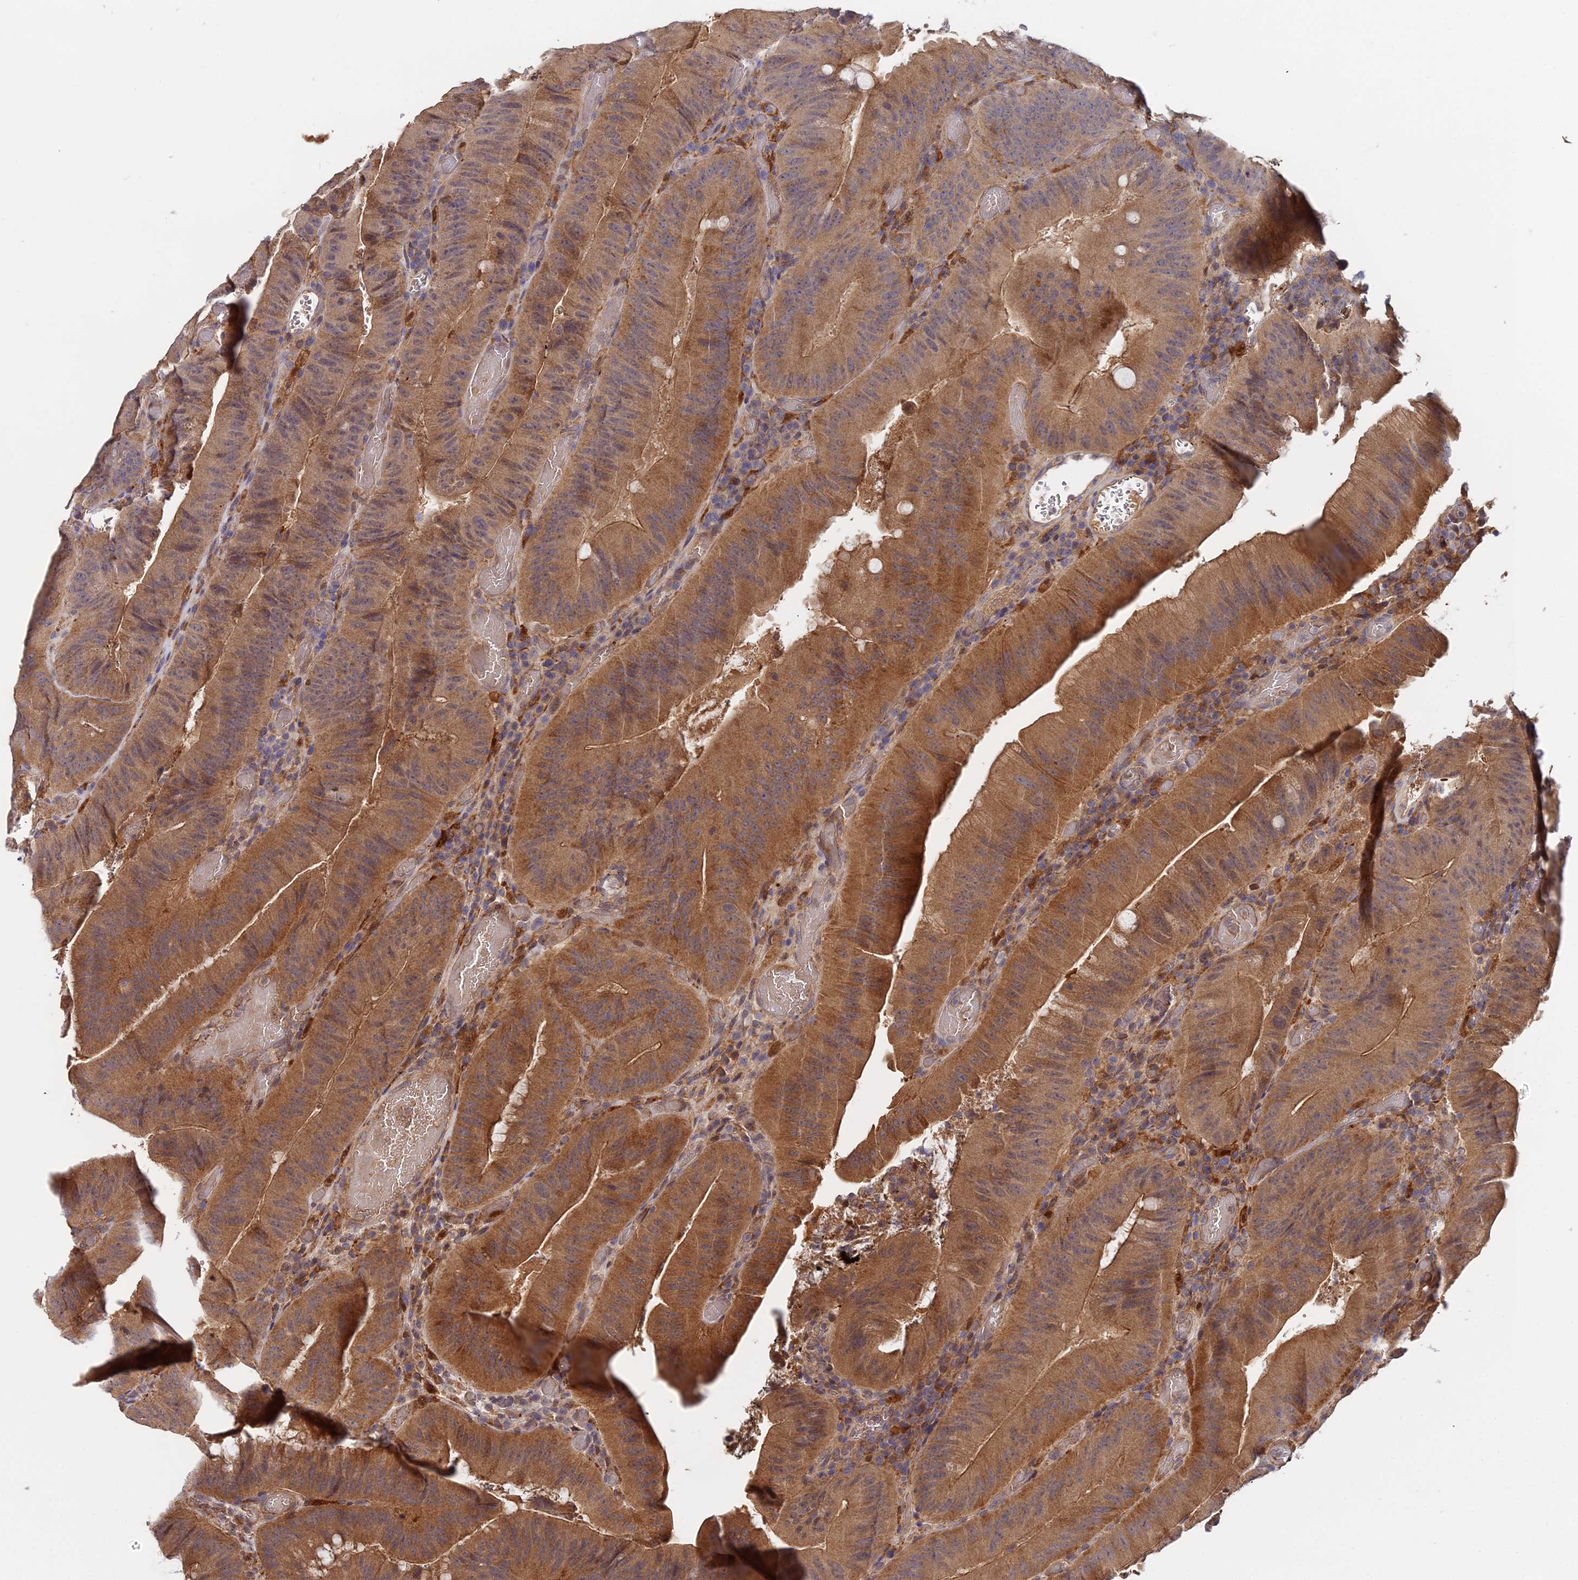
{"staining": {"intensity": "moderate", "quantity": ">75%", "location": "cytoplasmic/membranous"}, "tissue": "colorectal cancer", "cell_type": "Tumor cells", "image_type": "cancer", "snomed": [{"axis": "morphology", "description": "Adenocarcinoma, NOS"}, {"axis": "topography", "description": "Colon"}], "caption": "This photomicrograph shows IHC staining of human adenocarcinoma (colorectal), with medium moderate cytoplasmic/membranous positivity in about >75% of tumor cells.", "gene": "ZBED8", "patient": {"sex": "female", "age": 43}}